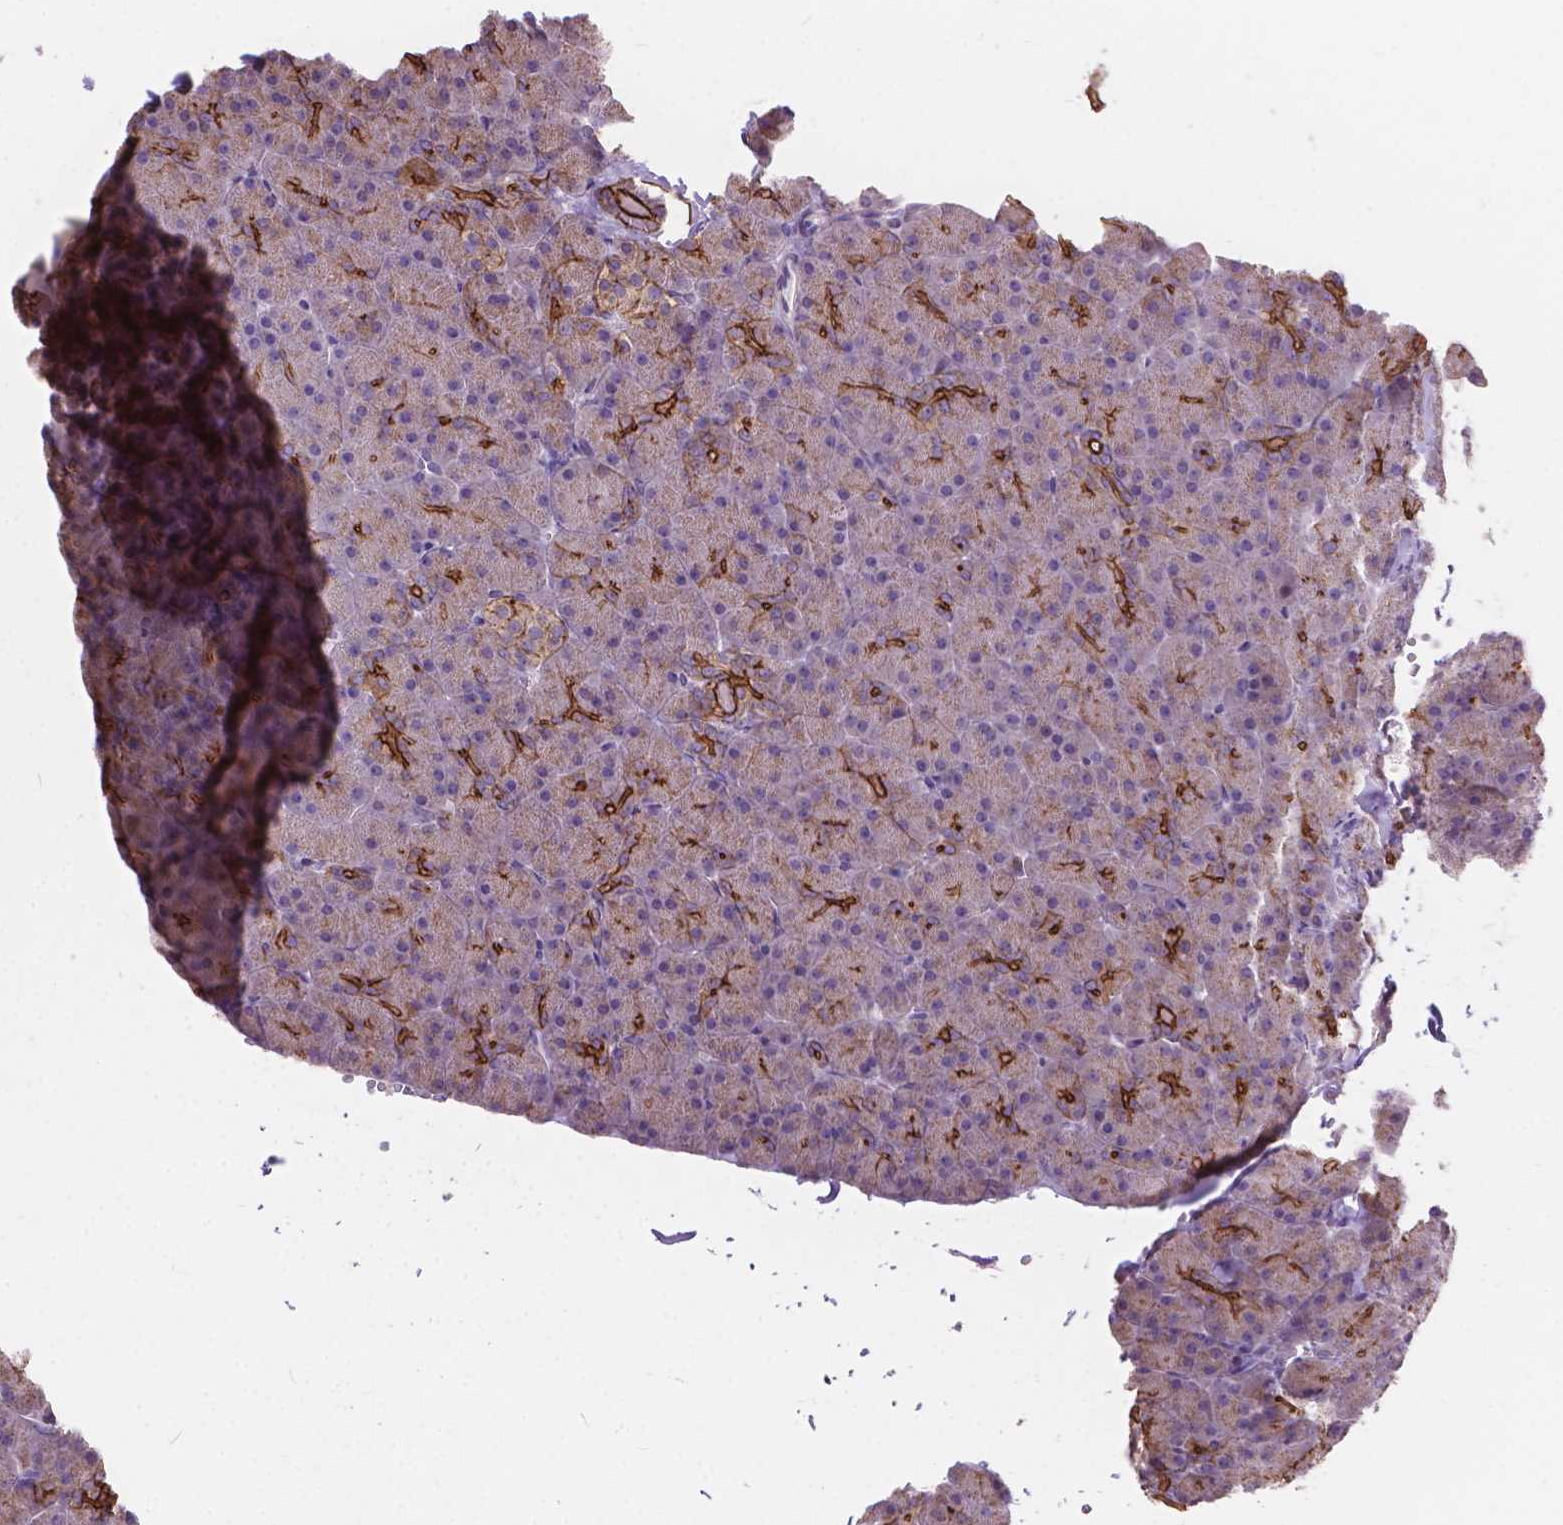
{"staining": {"intensity": "moderate", "quantity": "<25%", "location": "cytoplasmic/membranous"}, "tissue": "carcinoid", "cell_type": "Tumor cells", "image_type": "cancer", "snomed": [{"axis": "morphology", "description": "Normal tissue, NOS"}, {"axis": "morphology", "description": "Carcinoid, malignant, NOS"}, {"axis": "topography", "description": "Pancreas"}], "caption": "Human carcinoid stained with a protein marker displays moderate staining in tumor cells.", "gene": "MYH14", "patient": {"sex": "male", "age": 36}}